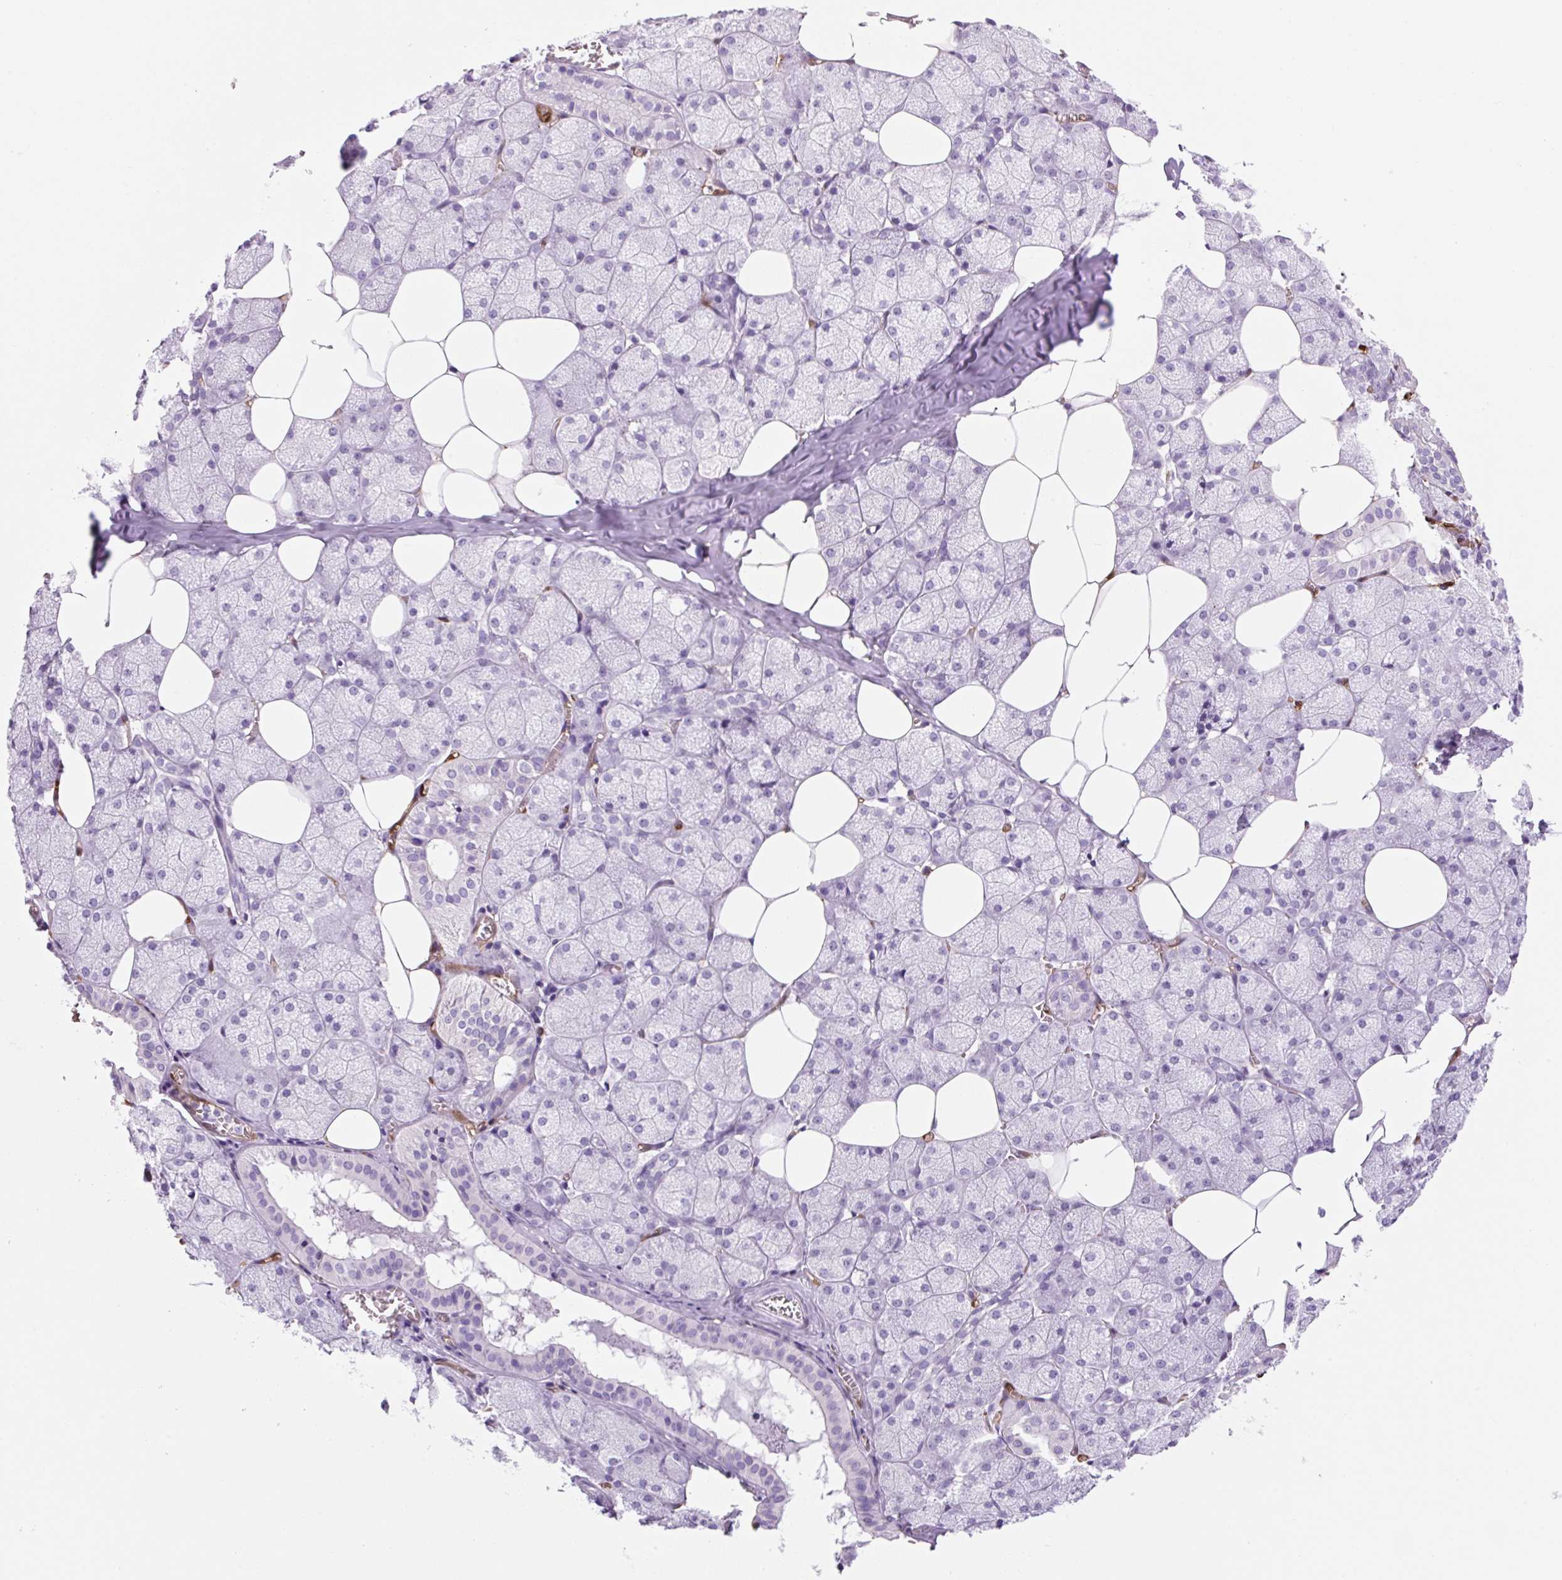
{"staining": {"intensity": "negative", "quantity": "none", "location": "none"}, "tissue": "salivary gland", "cell_type": "Glandular cells", "image_type": "normal", "snomed": [{"axis": "morphology", "description": "Normal tissue, NOS"}, {"axis": "topography", "description": "Salivary gland"}, {"axis": "topography", "description": "Peripheral nerve tissue"}], "caption": "An immunohistochemistry (IHC) photomicrograph of benign salivary gland is shown. There is no staining in glandular cells of salivary gland. Nuclei are stained in blue.", "gene": "FABP5", "patient": {"sex": "male", "age": 38}}